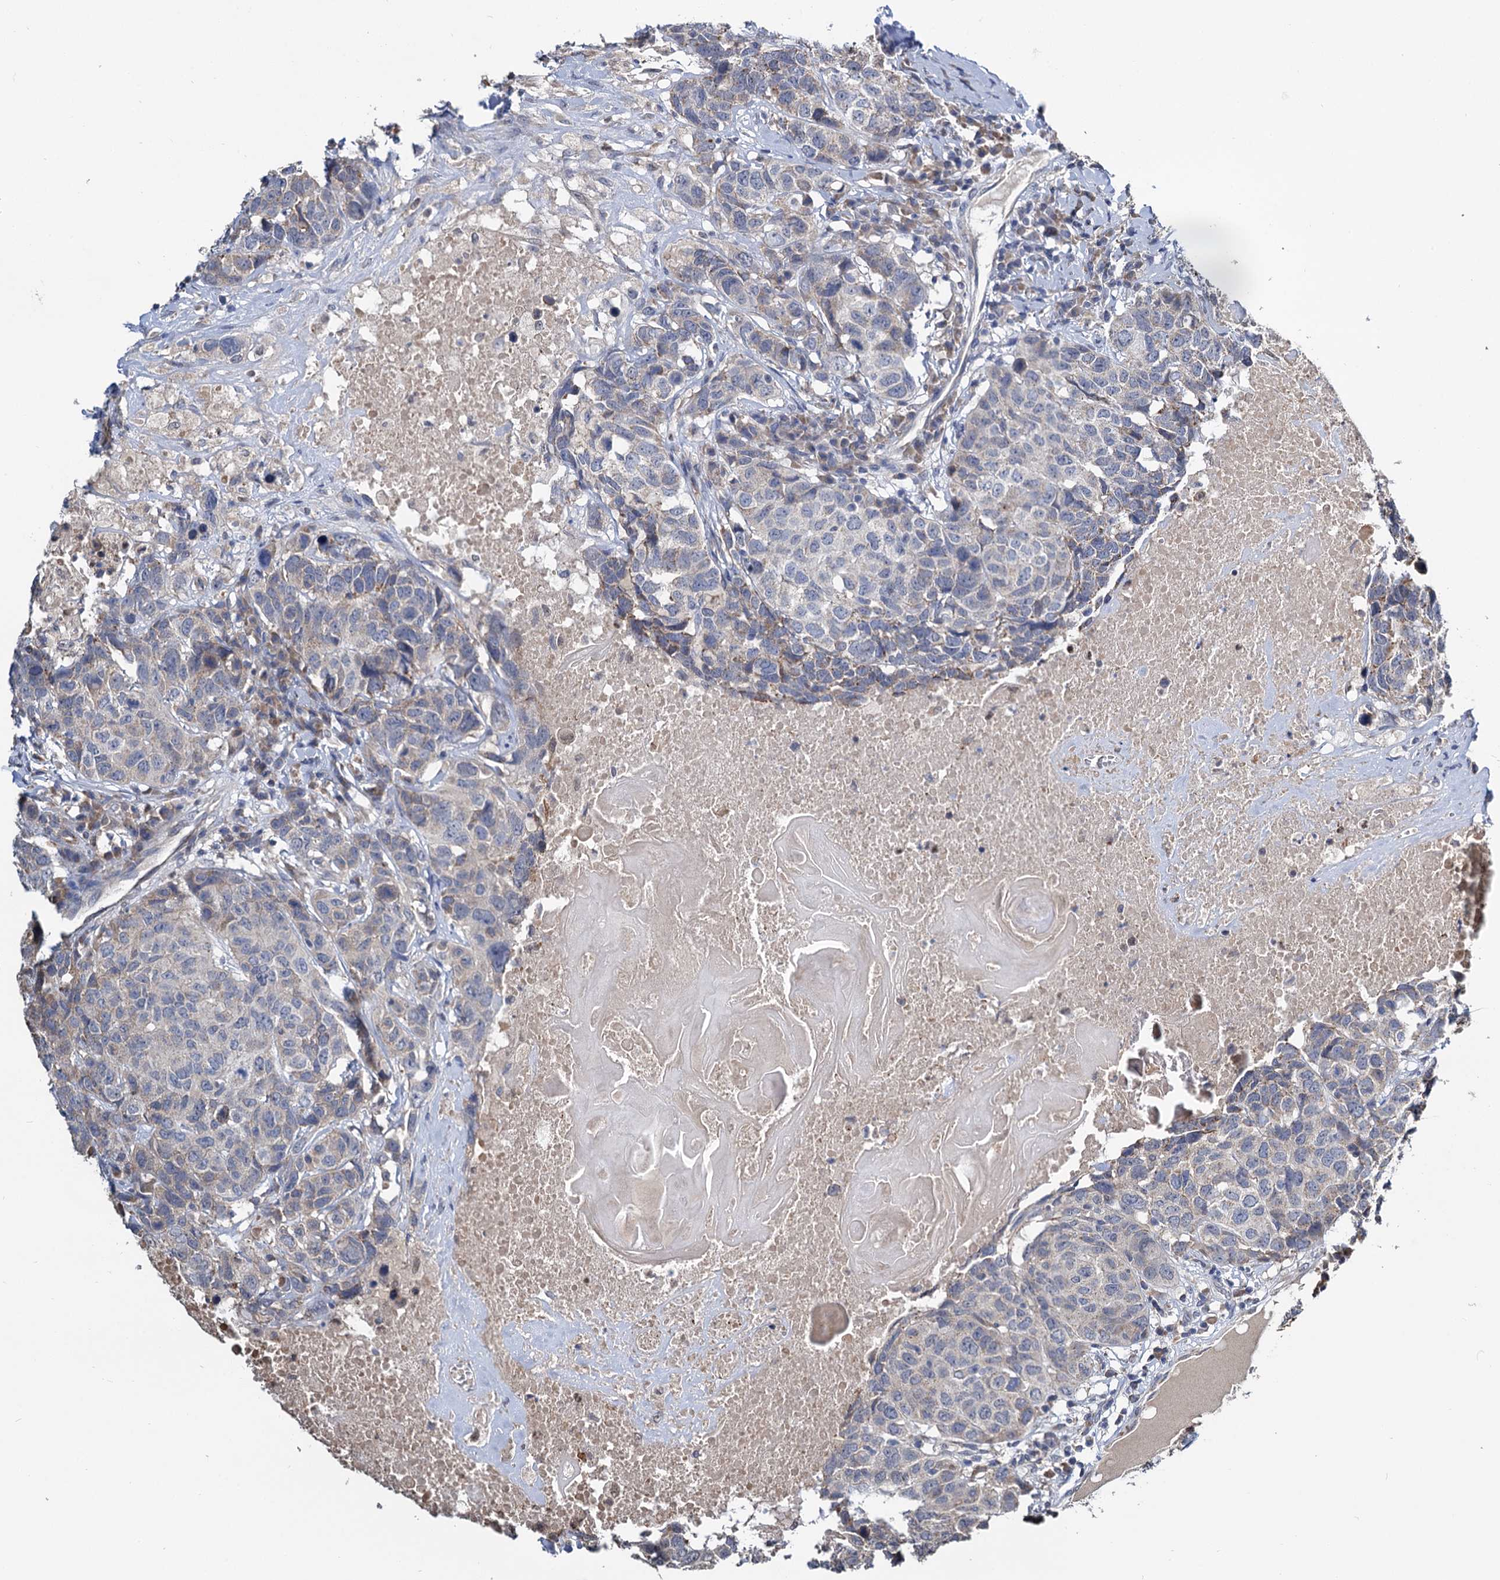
{"staining": {"intensity": "negative", "quantity": "none", "location": "none"}, "tissue": "head and neck cancer", "cell_type": "Tumor cells", "image_type": "cancer", "snomed": [{"axis": "morphology", "description": "Squamous cell carcinoma, NOS"}, {"axis": "topography", "description": "Head-Neck"}], "caption": "This is an IHC histopathology image of human head and neck cancer. There is no staining in tumor cells.", "gene": "ALKBH7", "patient": {"sex": "male", "age": 66}}